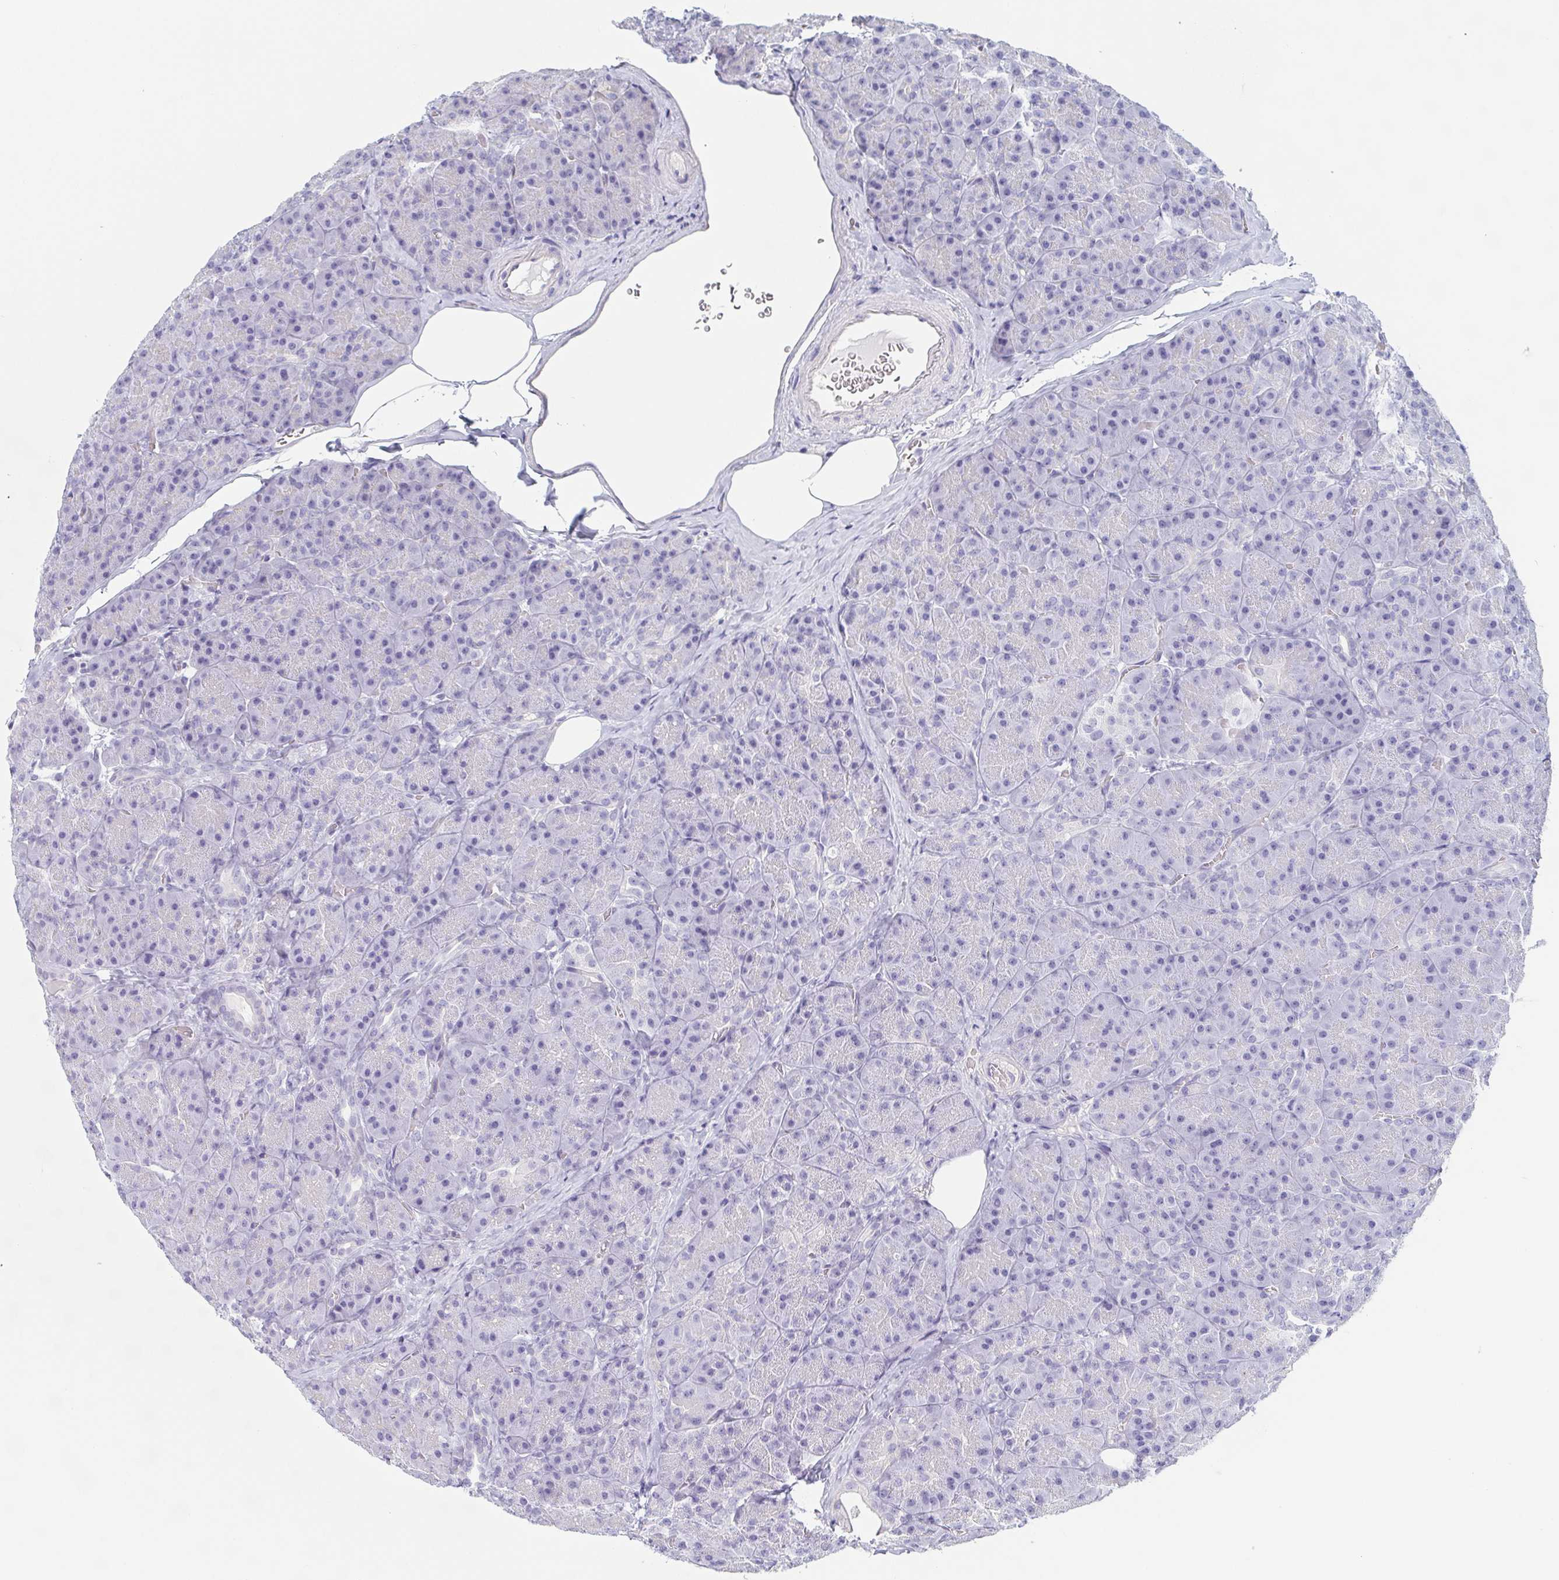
{"staining": {"intensity": "negative", "quantity": "none", "location": "none"}, "tissue": "pancreas", "cell_type": "Exocrine glandular cells", "image_type": "normal", "snomed": [{"axis": "morphology", "description": "Normal tissue, NOS"}, {"axis": "topography", "description": "Pancreas"}], "caption": "High power microscopy image of an immunohistochemistry (IHC) photomicrograph of unremarkable pancreas, revealing no significant positivity in exocrine glandular cells.", "gene": "ENSG00000275778", "patient": {"sex": "male", "age": 57}}